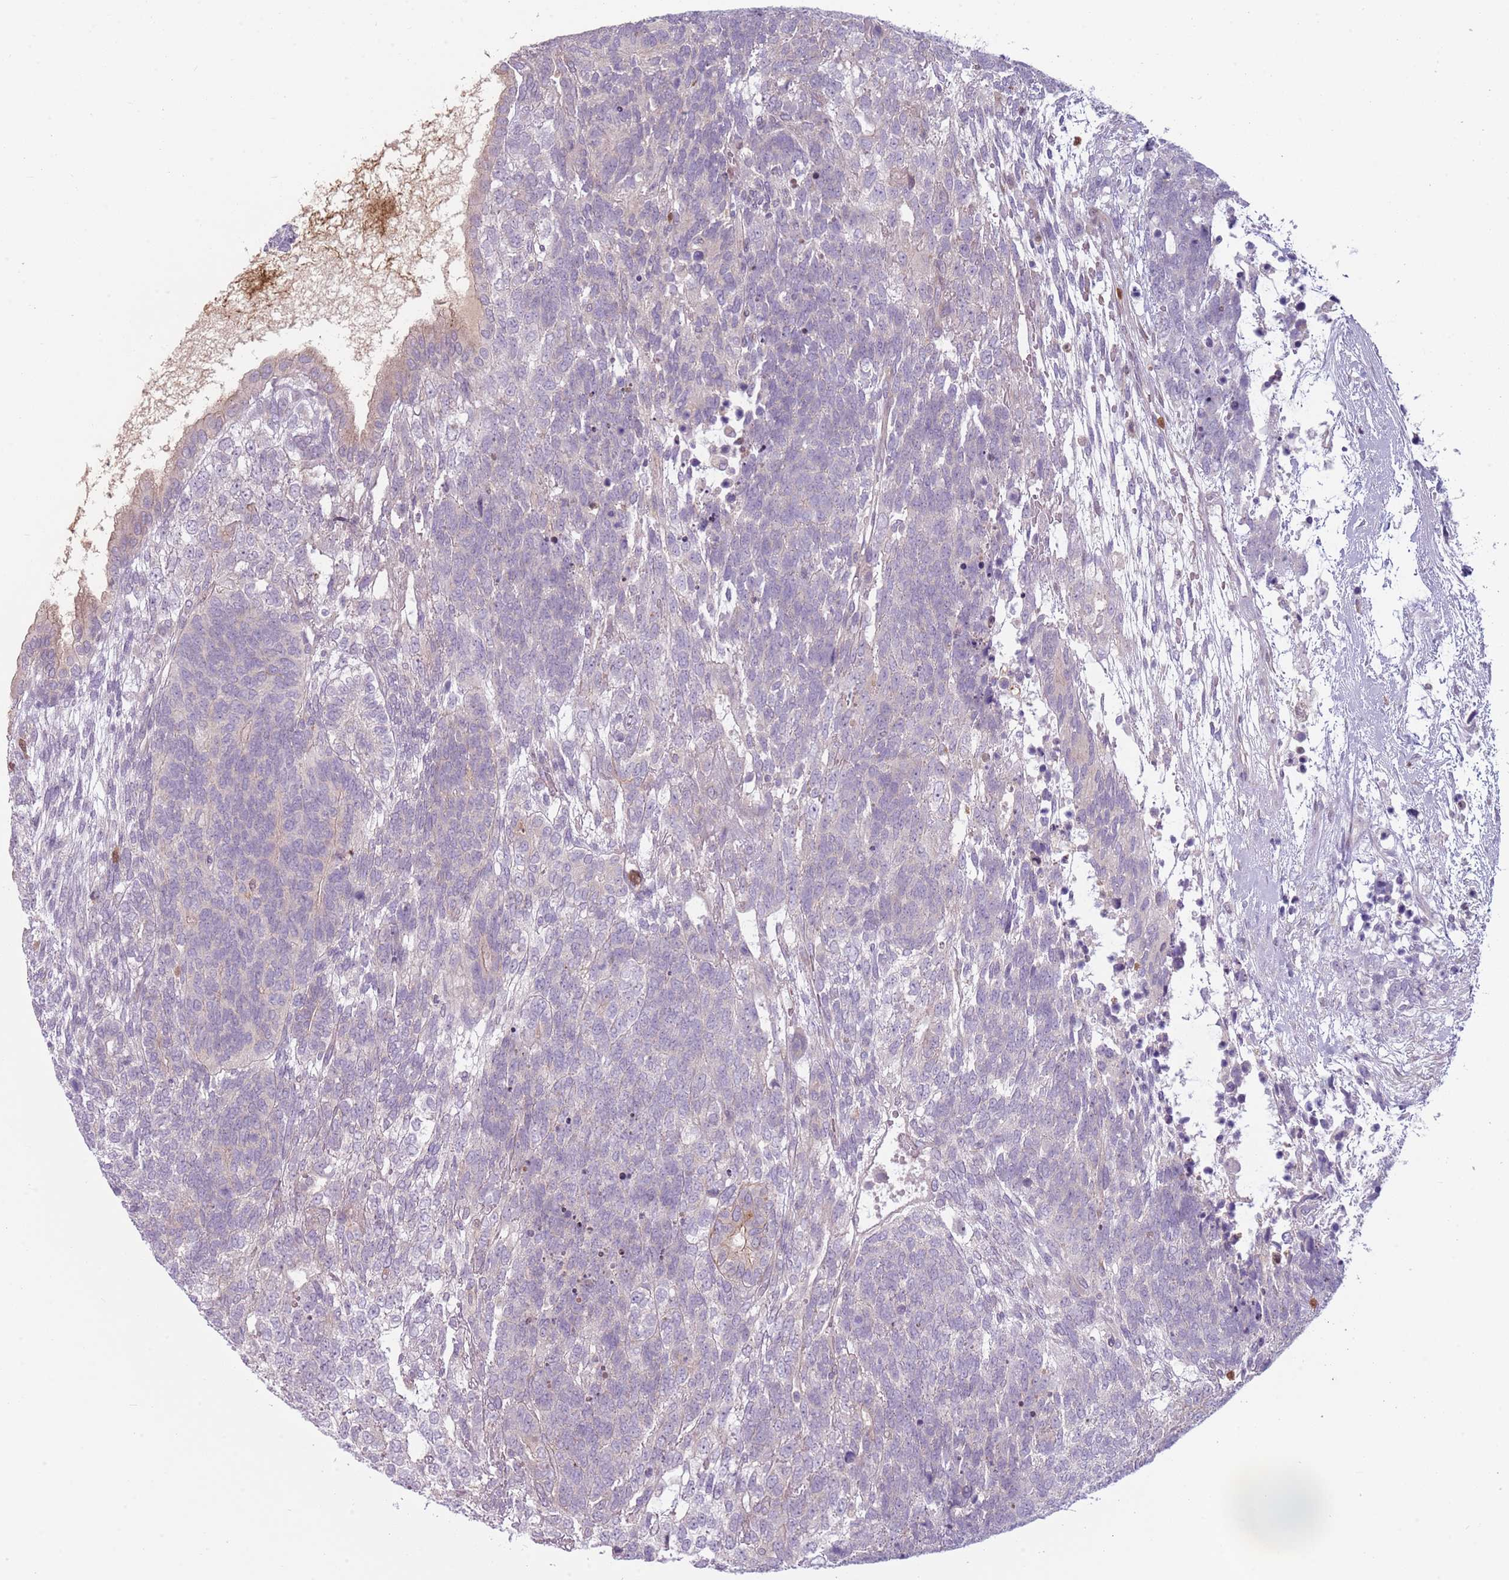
{"staining": {"intensity": "negative", "quantity": "none", "location": "none"}, "tissue": "testis cancer", "cell_type": "Tumor cells", "image_type": "cancer", "snomed": [{"axis": "morphology", "description": "Carcinoma, Embryonal, NOS"}, {"axis": "topography", "description": "Testis"}], "caption": "IHC image of testis cancer (embryonal carcinoma) stained for a protein (brown), which reveals no expression in tumor cells. (IHC, brightfield microscopy, high magnification).", "gene": "SPAG4", "patient": {"sex": "male", "age": 23}}